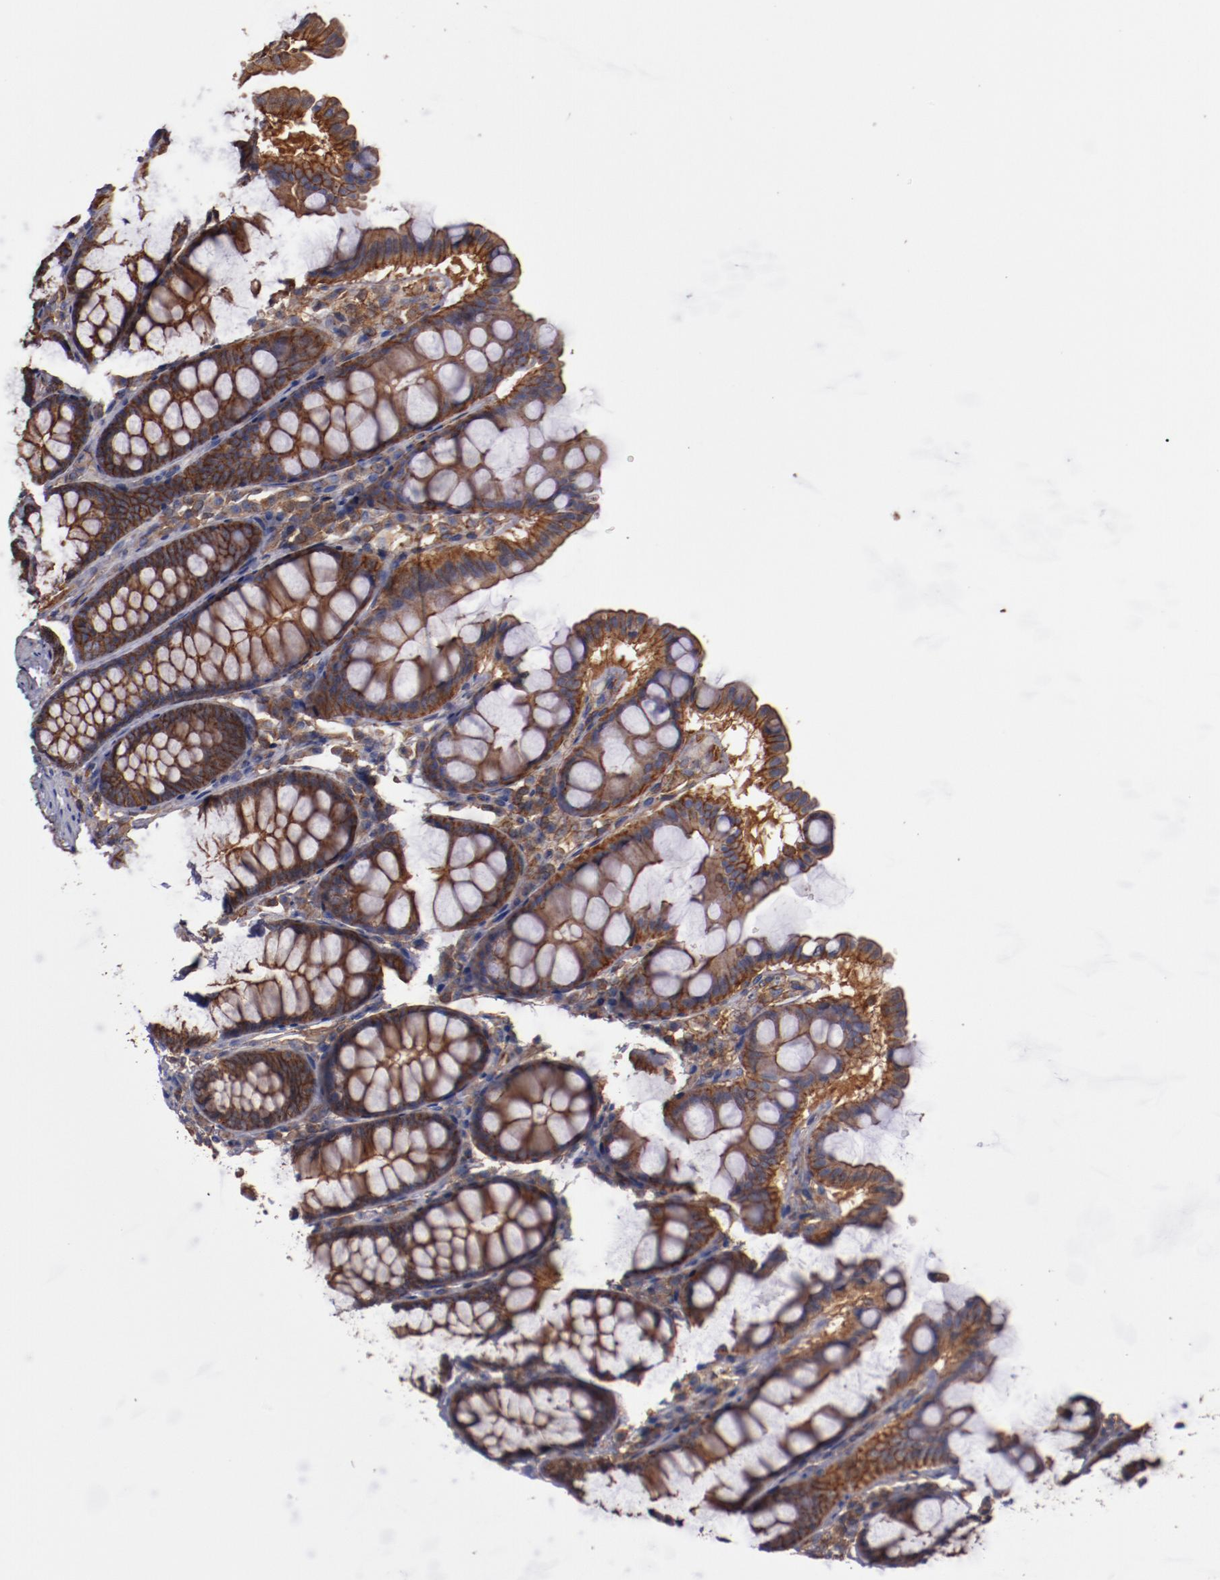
{"staining": {"intensity": "strong", "quantity": ">75%", "location": "cytoplasmic/membranous"}, "tissue": "colon", "cell_type": "Endothelial cells", "image_type": "normal", "snomed": [{"axis": "morphology", "description": "Normal tissue, NOS"}, {"axis": "topography", "description": "Colon"}], "caption": "Protein expression by IHC exhibits strong cytoplasmic/membranous staining in approximately >75% of endothelial cells in benign colon.", "gene": "TMOD3", "patient": {"sex": "female", "age": 61}}